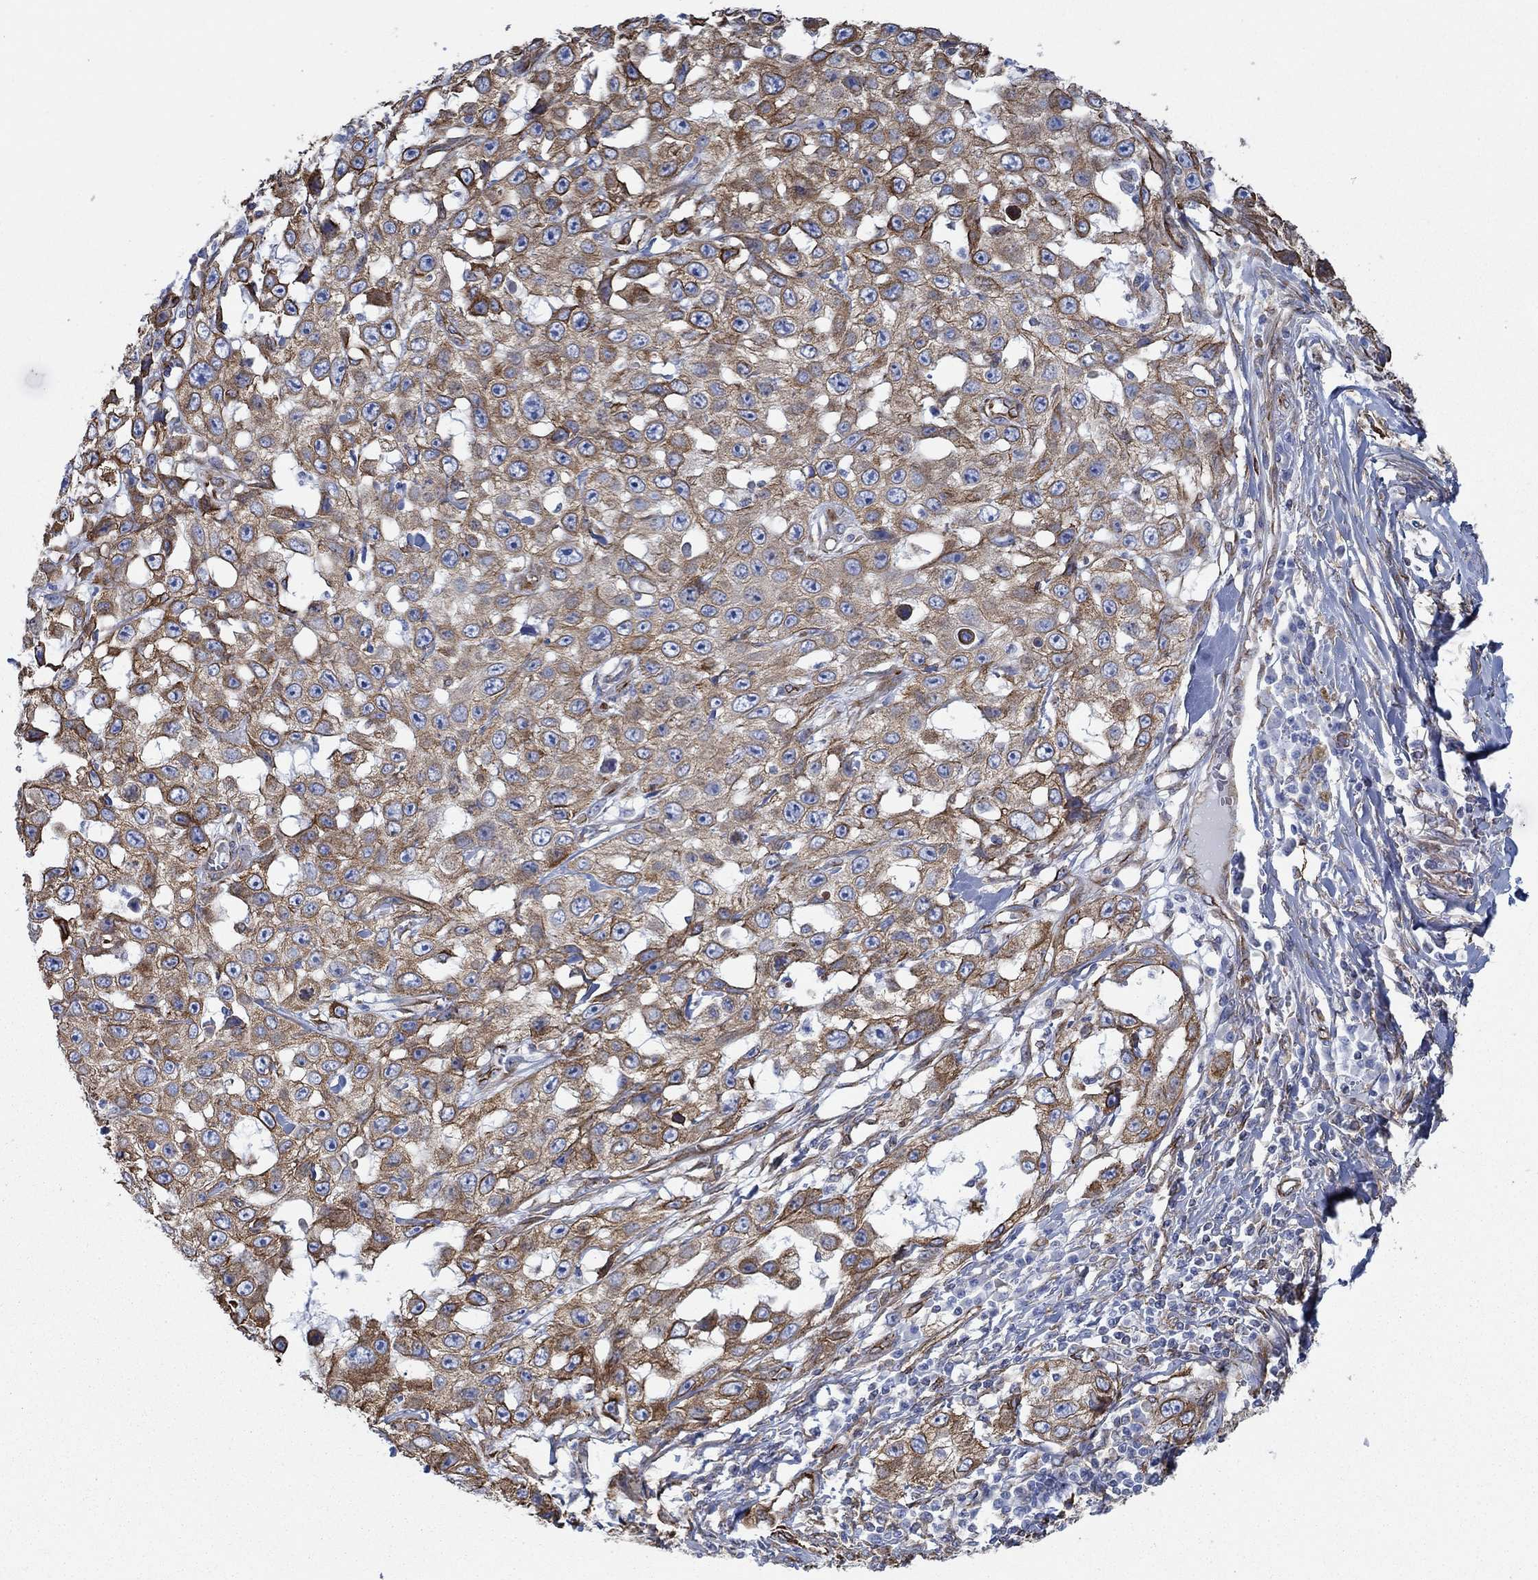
{"staining": {"intensity": "strong", "quantity": "25%-75%", "location": "cytoplasmic/membranous"}, "tissue": "skin cancer", "cell_type": "Tumor cells", "image_type": "cancer", "snomed": [{"axis": "morphology", "description": "Squamous cell carcinoma, NOS"}, {"axis": "topography", "description": "Skin"}], "caption": "Tumor cells reveal high levels of strong cytoplasmic/membranous staining in about 25%-75% of cells in skin cancer (squamous cell carcinoma). (Brightfield microscopy of DAB IHC at high magnification).", "gene": "STC2", "patient": {"sex": "male", "age": 82}}